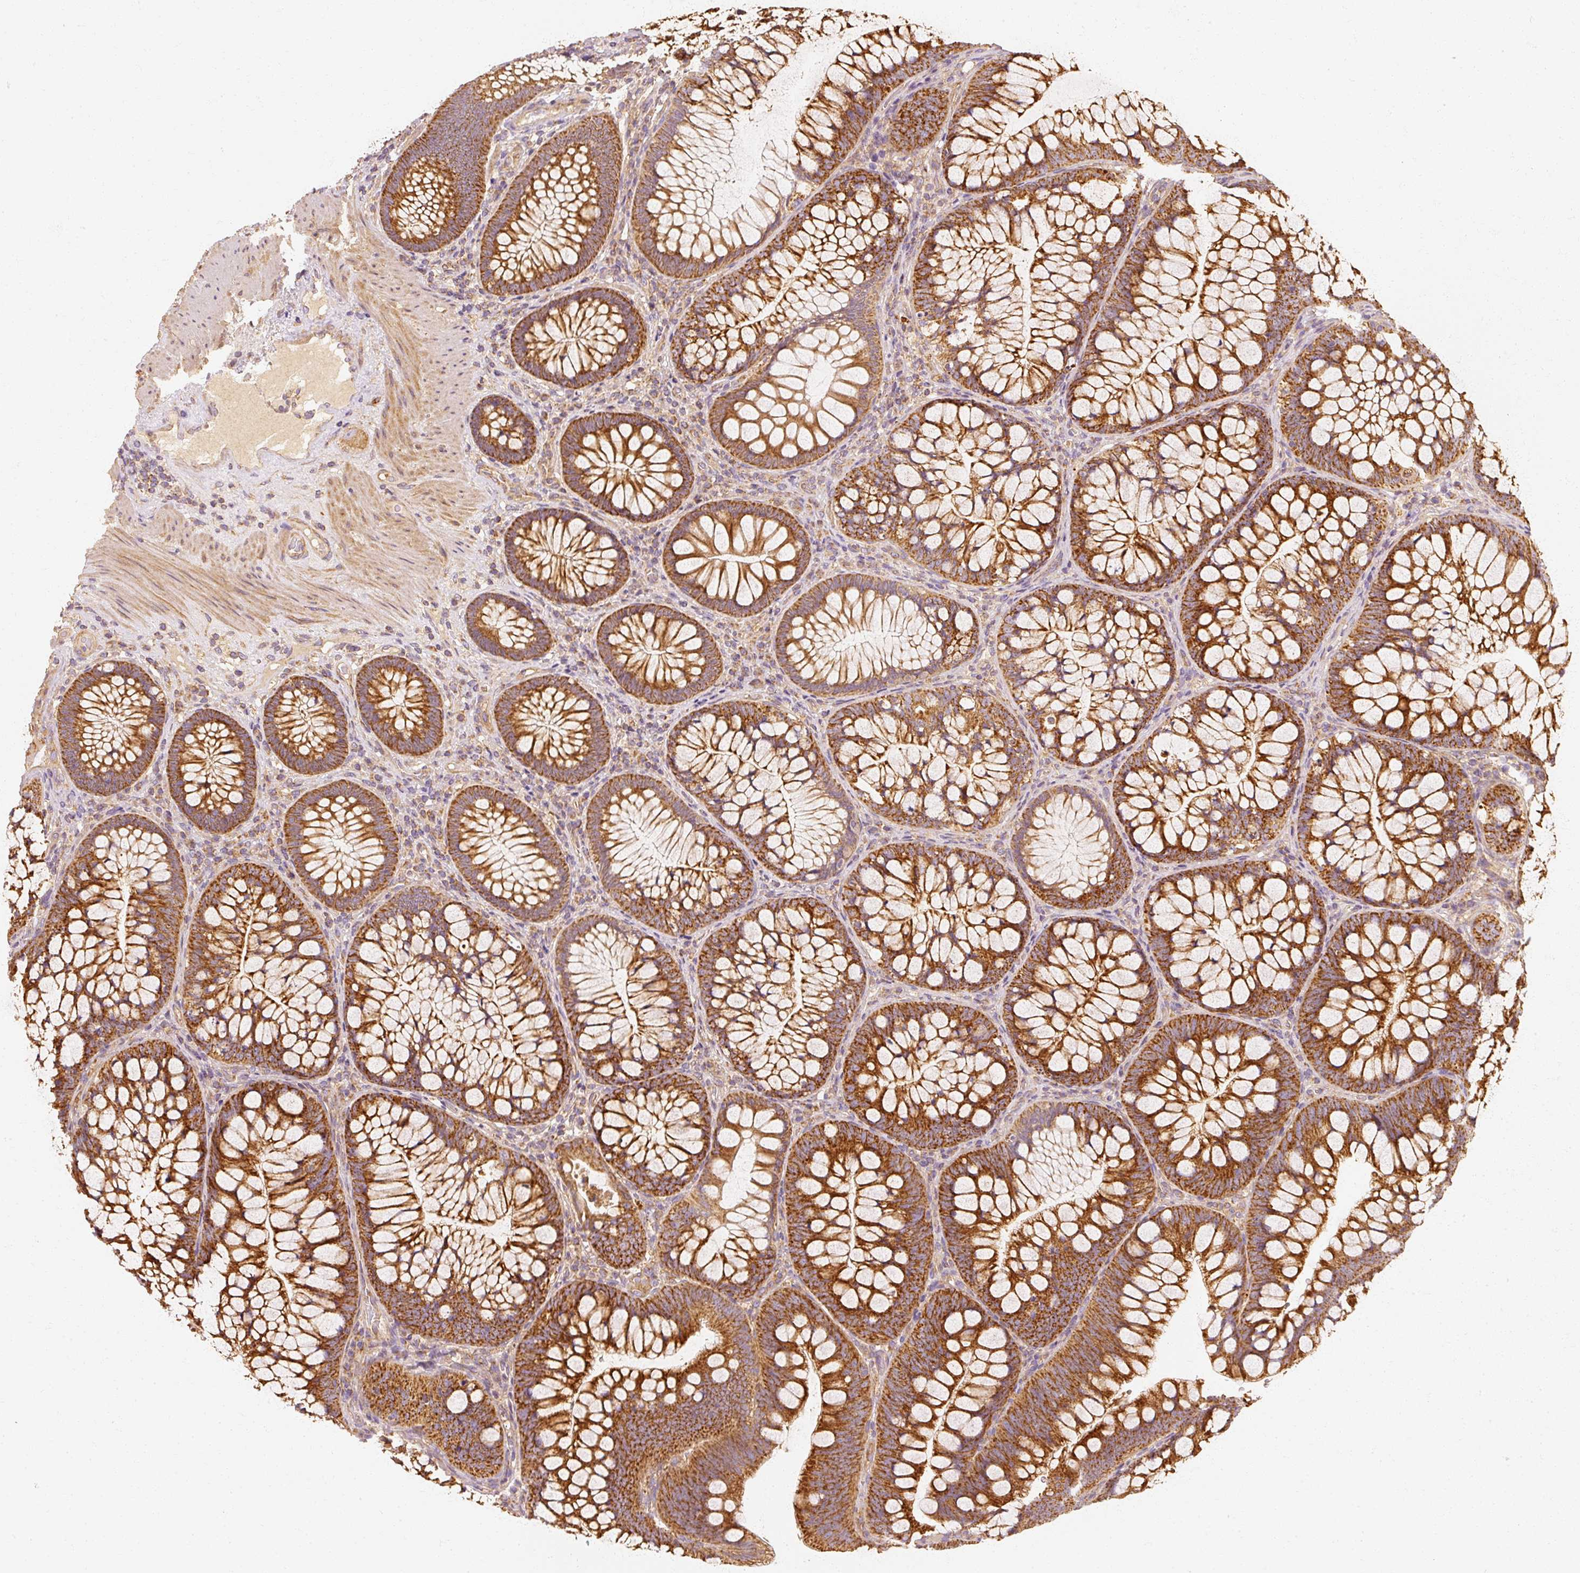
{"staining": {"intensity": "moderate", "quantity": ">75%", "location": "cytoplasmic/membranous"}, "tissue": "colon", "cell_type": "Endothelial cells", "image_type": "normal", "snomed": [{"axis": "morphology", "description": "Normal tissue, NOS"}, {"axis": "morphology", "description": "Adenoma, NOS"}, {"axis": "topography", "description": "Soft tissue"}, {"axis": "topography", "description": "Colon"}], "caption": "Immunohistochemistry (IHC) (DAB (3,3'-diaminobenzidine)) staining of unremarkable colon shows moderate cytoplasmic/membranous protein staining in approximately >75% of endothelial cells. (DAB (3,3'-diaminobenzidine) IHC, brown staining for protein, blue staining for nuclei).", "gene": "TOMM40", "patient": {"sex": "male", "age": 47}}